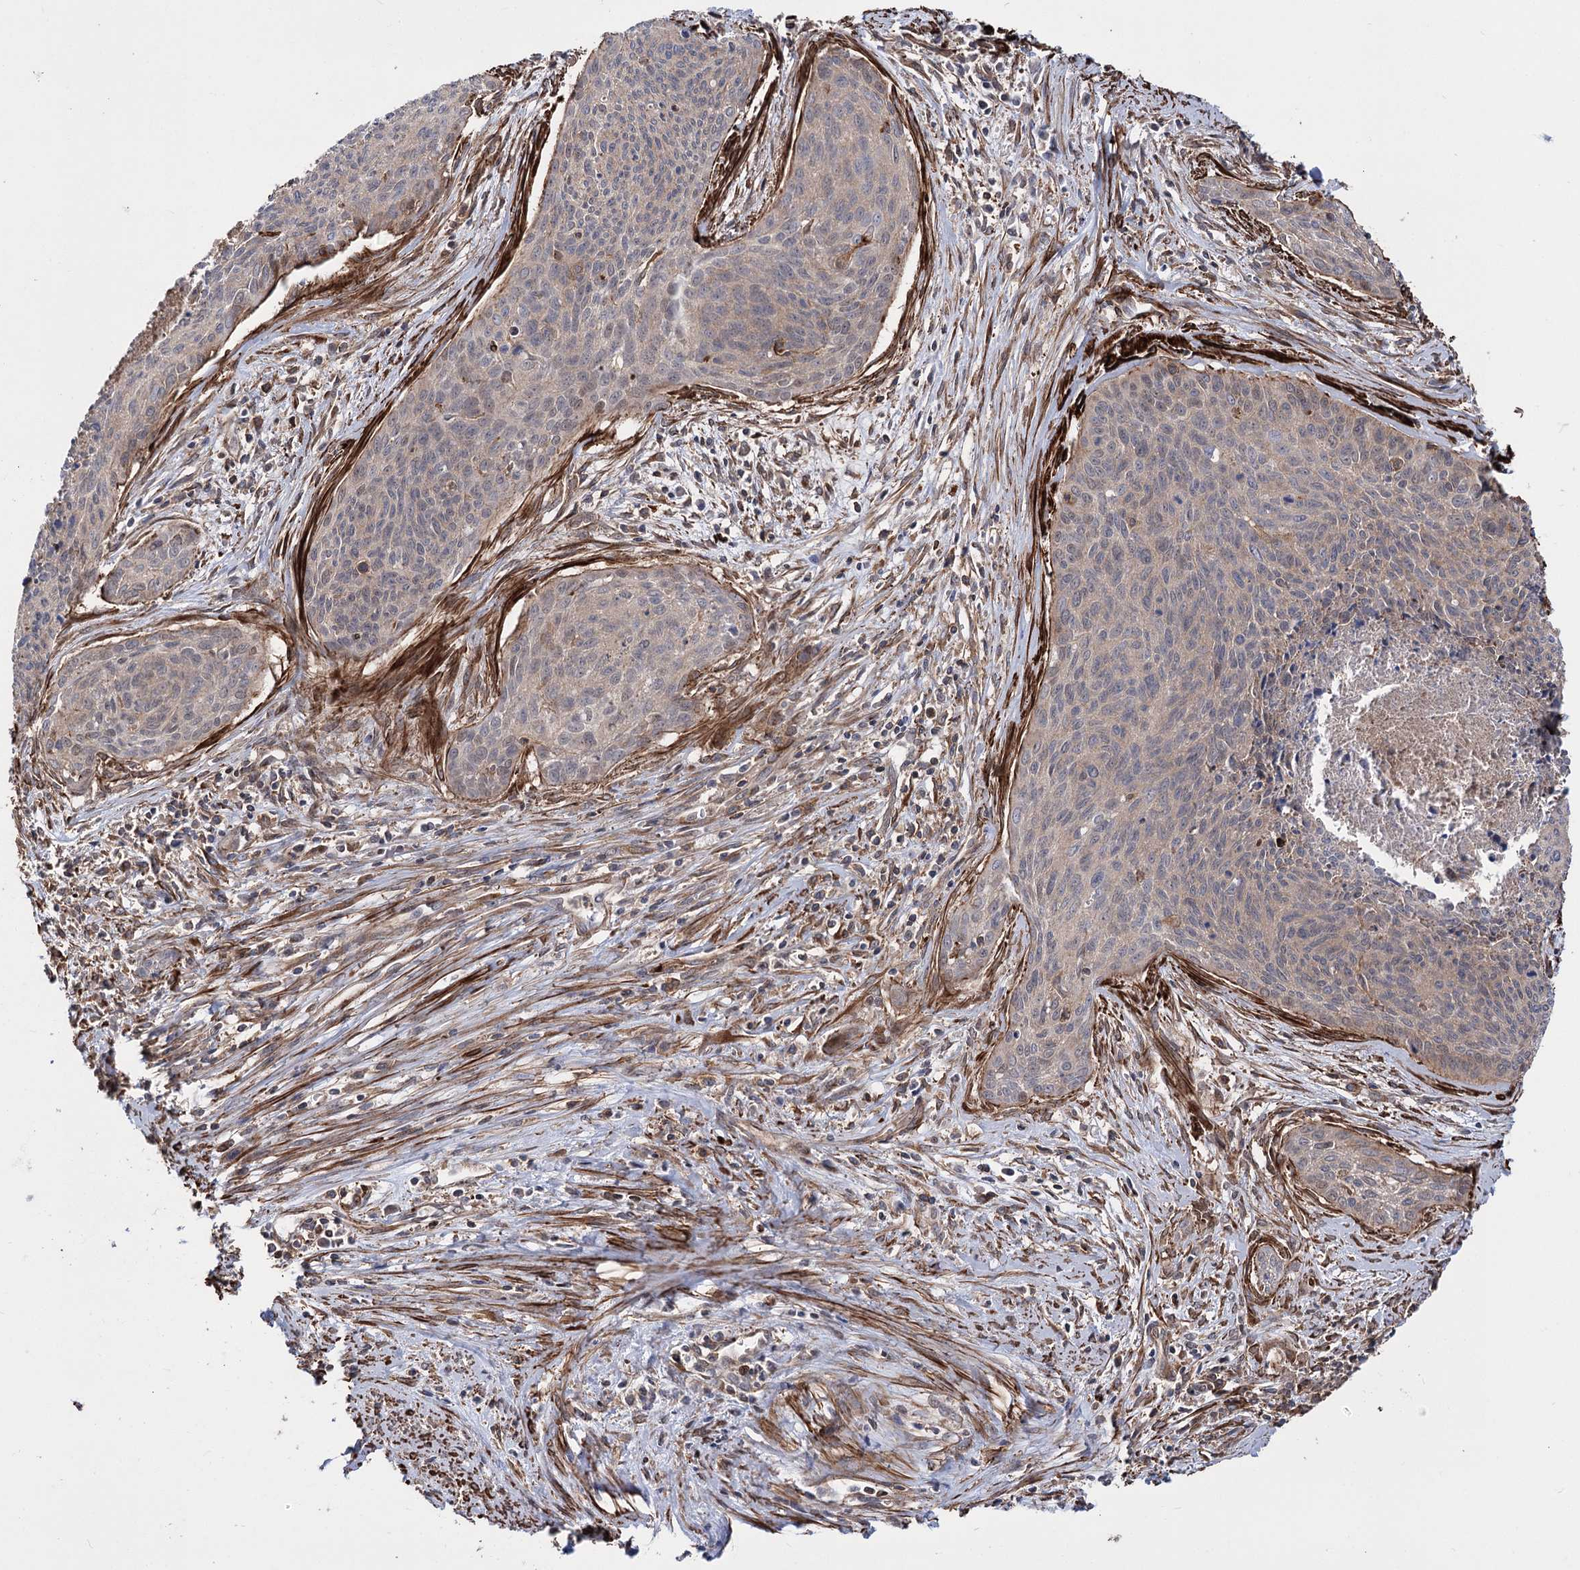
{"staining": {"intensity": "weak", "quantity": "<25%", "location": "cytoplasmic/membranous"}, "tissue": "cervical cancer", "cell_type": "Tumor cells", "image_type": "cancer", "snomed": [{"axis": "morphology", "description": "Squamous cell carcinoma, NOS"}, {"axis": "topography", "description": "Cervix"}], "caption": "This micrograph is of cervical cancer (squamous cell carcinoma) stained with immunohistochemistry to label a protein in brown with the nuclei are counter-stained blue. There is no staining in tumor cells.", "gene": "DPP3", "patient": {"sex": "female", "age": 55}}